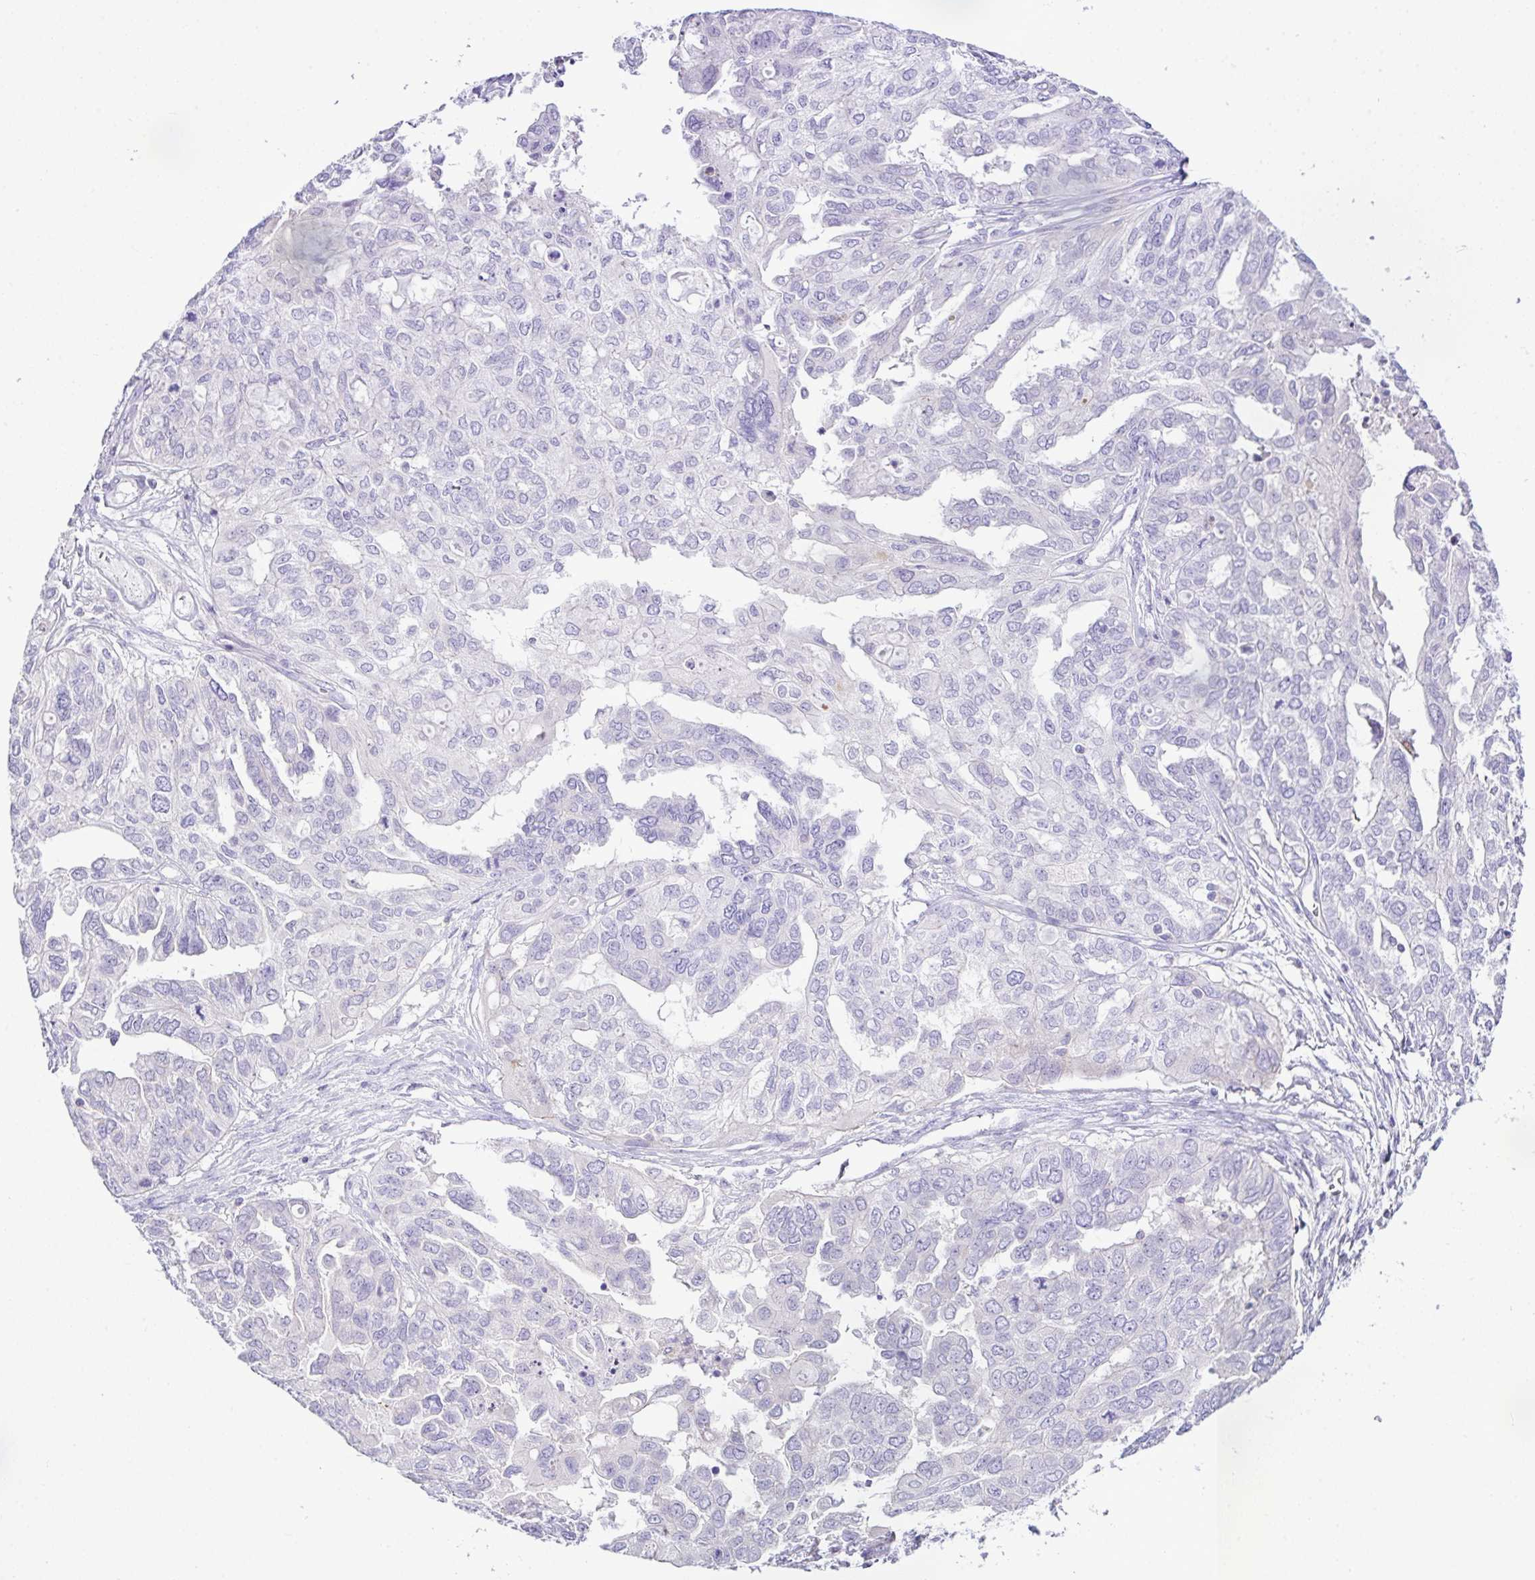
{"staining": {"intensity": "negative", "quantity": "none", "location": "none"}, "tissue": "ovarian cancer", "cell_type": "Tumor cells", "image_type": "cancer", "snomed": [{"axis": "morphology", "description": "Cystadenocarcinoma, serous, NOS"}, {"axis": "topography", "description": "Ovary"}], "caption": "DAB (3,3'-diaminobenzidine) immunohistochemical staining of human serous cystadenocarcinoma (ovarian) displays no significant positivity in tumor cells. (IHC, brightfield microscopy, high magnification).", "gene": "D2HGDH", "patient": {"sex": "female", "age": 53}}